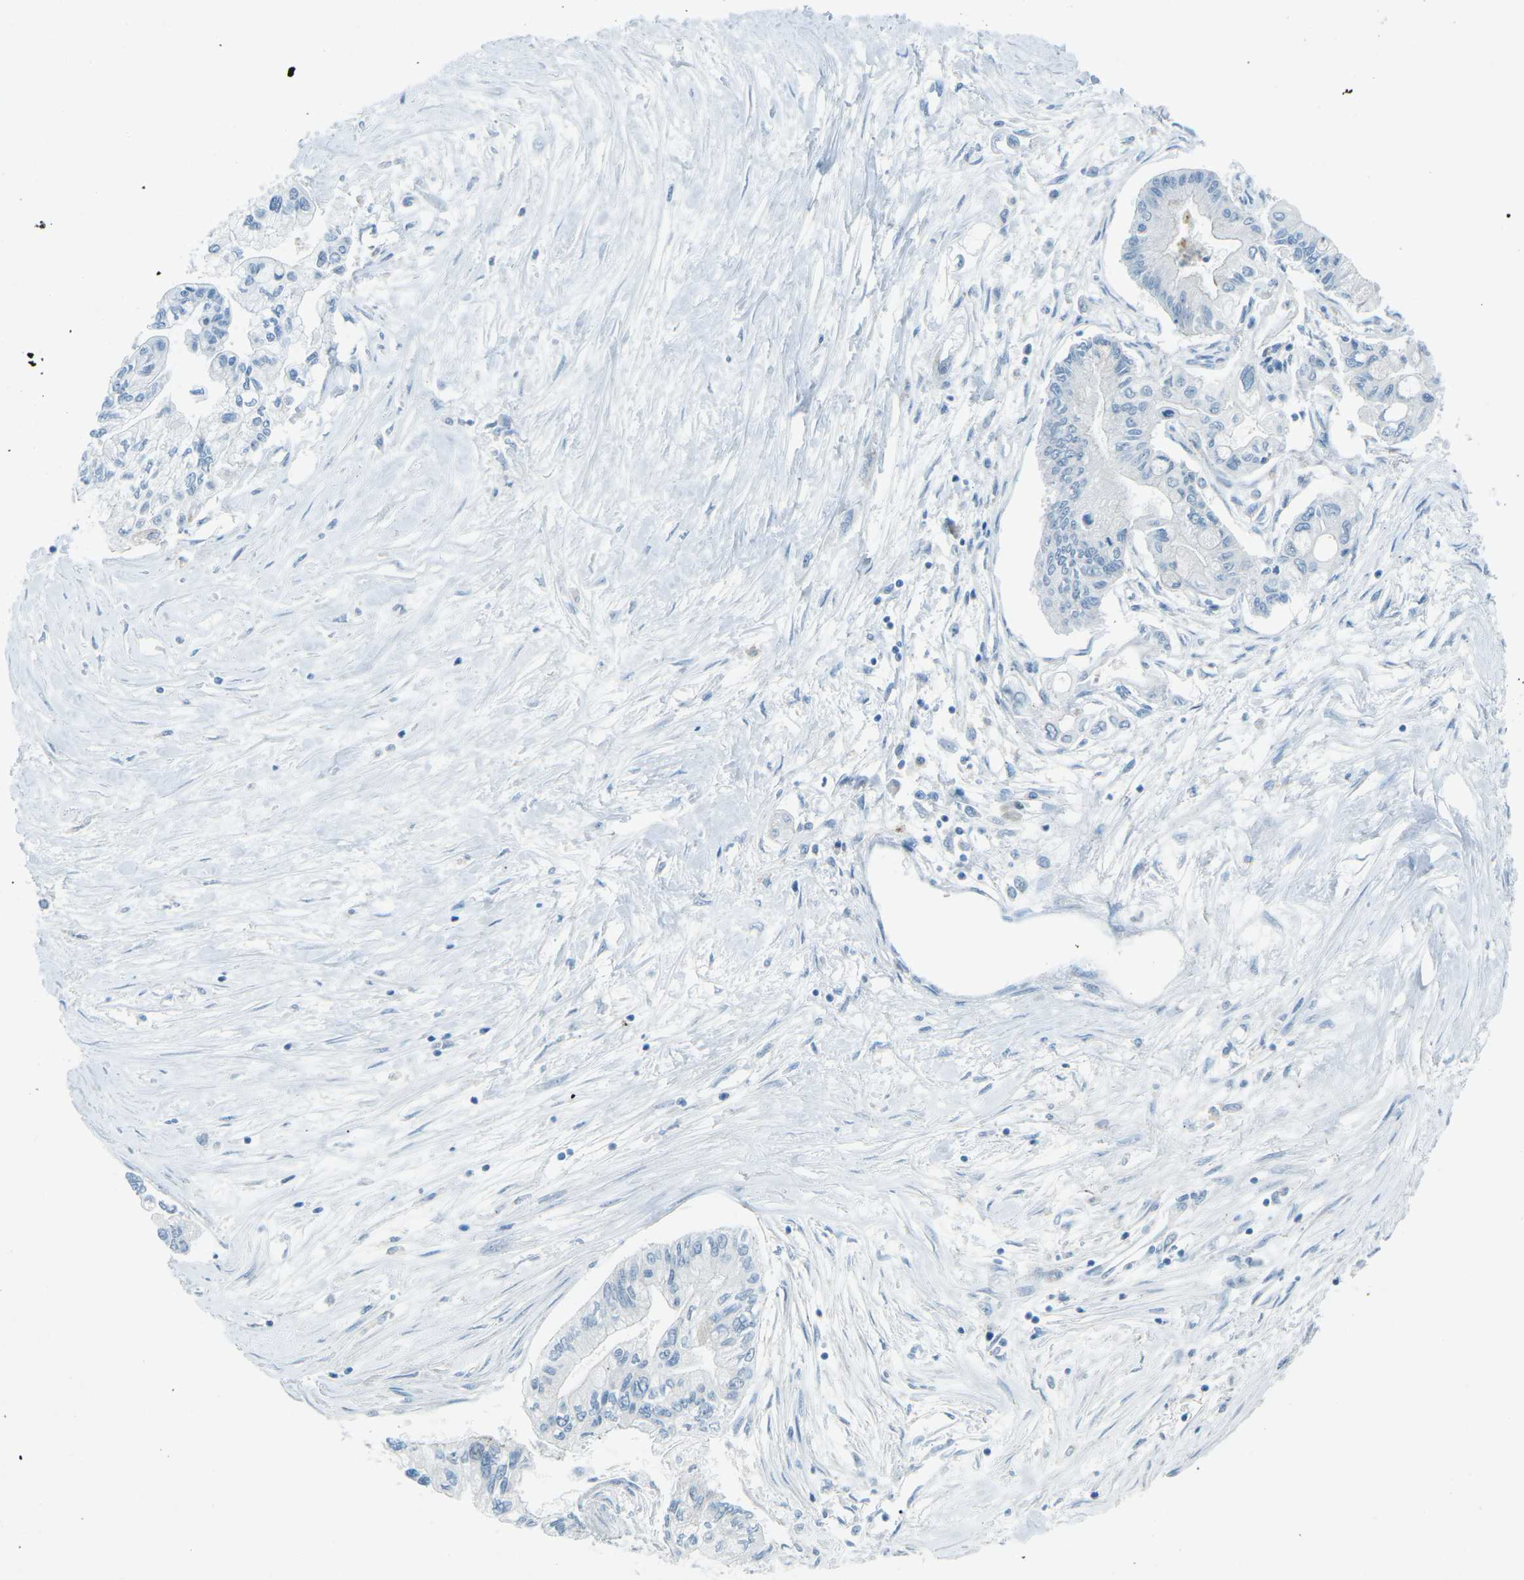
{"staining": {"intensity": "negative", "quantity": "none", "location": "none"}, "tissue": "pancreatic cancer", "cell_type": "Tumor cells", "image_type": "cancer", "snomed": [{"axis": "morphology", "description": "Adenocarcinoma, NOS"}, {"axis": "topography", "description": "Pancreas"}], "caption": "Histopathology image shows no significant protein expression in tumor cells of adenocarcinoma (pancreatic).", "gene": "PRKCA", "patient": {"sex": "female", "age": 77}}